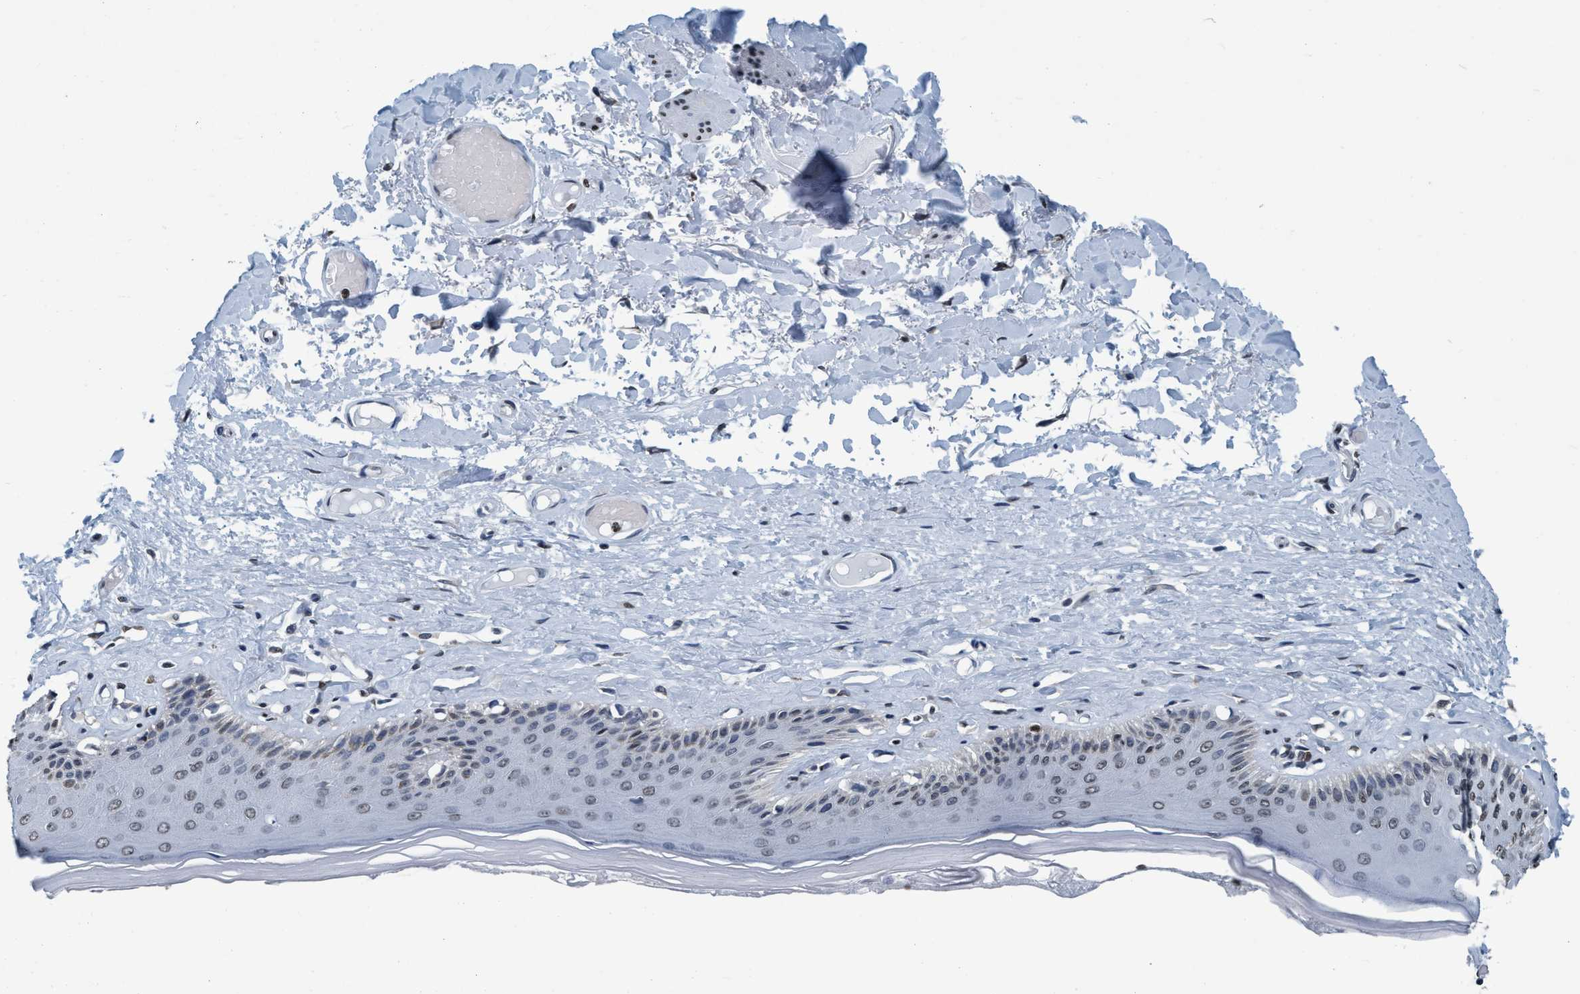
{"staining": {"intensity": "weak", "quantity": "<25%", "location": "cytoplasmic/membranous,nuclear"}, "tissue": "skin", "cell_type": "Epidermal cells", "image_type": "normal", "snomed": [{"axis": "morphology", "description": "Normal tissue, NOS"}, {"axis": "topography", "description": "Vulva"}], "caption": "Immunohistochemical staining of unremarkable human skin displays no significant staining in epidermal cells. (Stains: DAB (3,3'-diaminobenzidine) immunohistochemistry (IHC) with hematoxylin counter stain, Microscopy: brightfield microscopy at high magnification).", "gene": "CCNE2", "patient": {"sex": "female", "age": 73}}